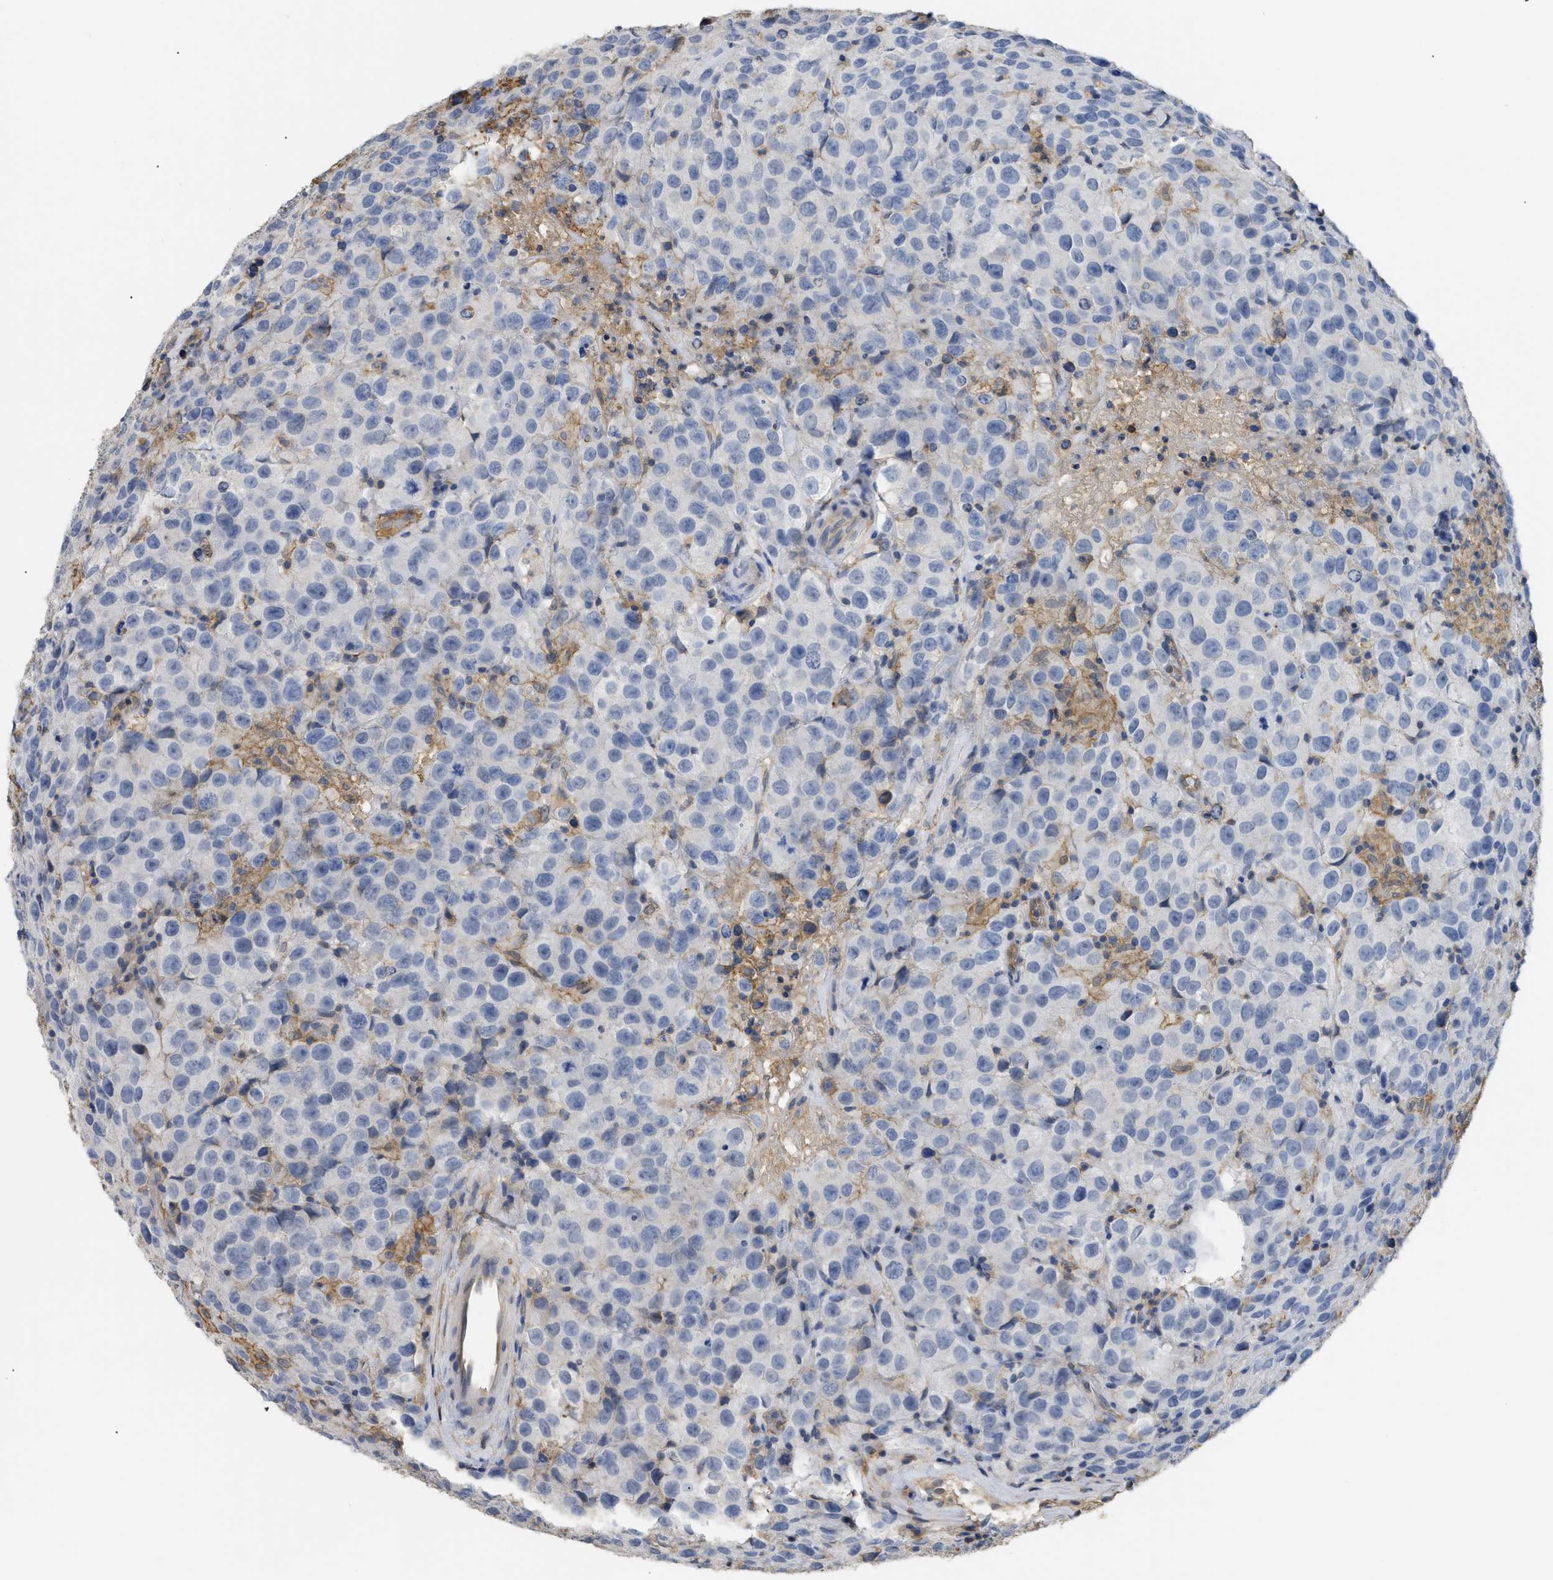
{"staining": {"intensity": "negative", "quantity": "none", "location": "none"}, "tissue": "testis cancer", "cell_type": "Tumor cells", "image_type": "cancer", "snomed": [{"axis": "morphology", "description": "Seminoma, NOS"}, {"axis": "topography", "description": "Testis"}], "caption": "An immunohistochemistry (IHC) micrograph of testis seminoma is shown. There is no staining in tumor cells of testis seminoma. The staining is performed using DAB (3,3'-diaminobenzidine) brown chromogen with nuclei counter-stained in using hematoxylin.", "gene": "ANXA4", "patient": {"sex": "male", "age": 52}}